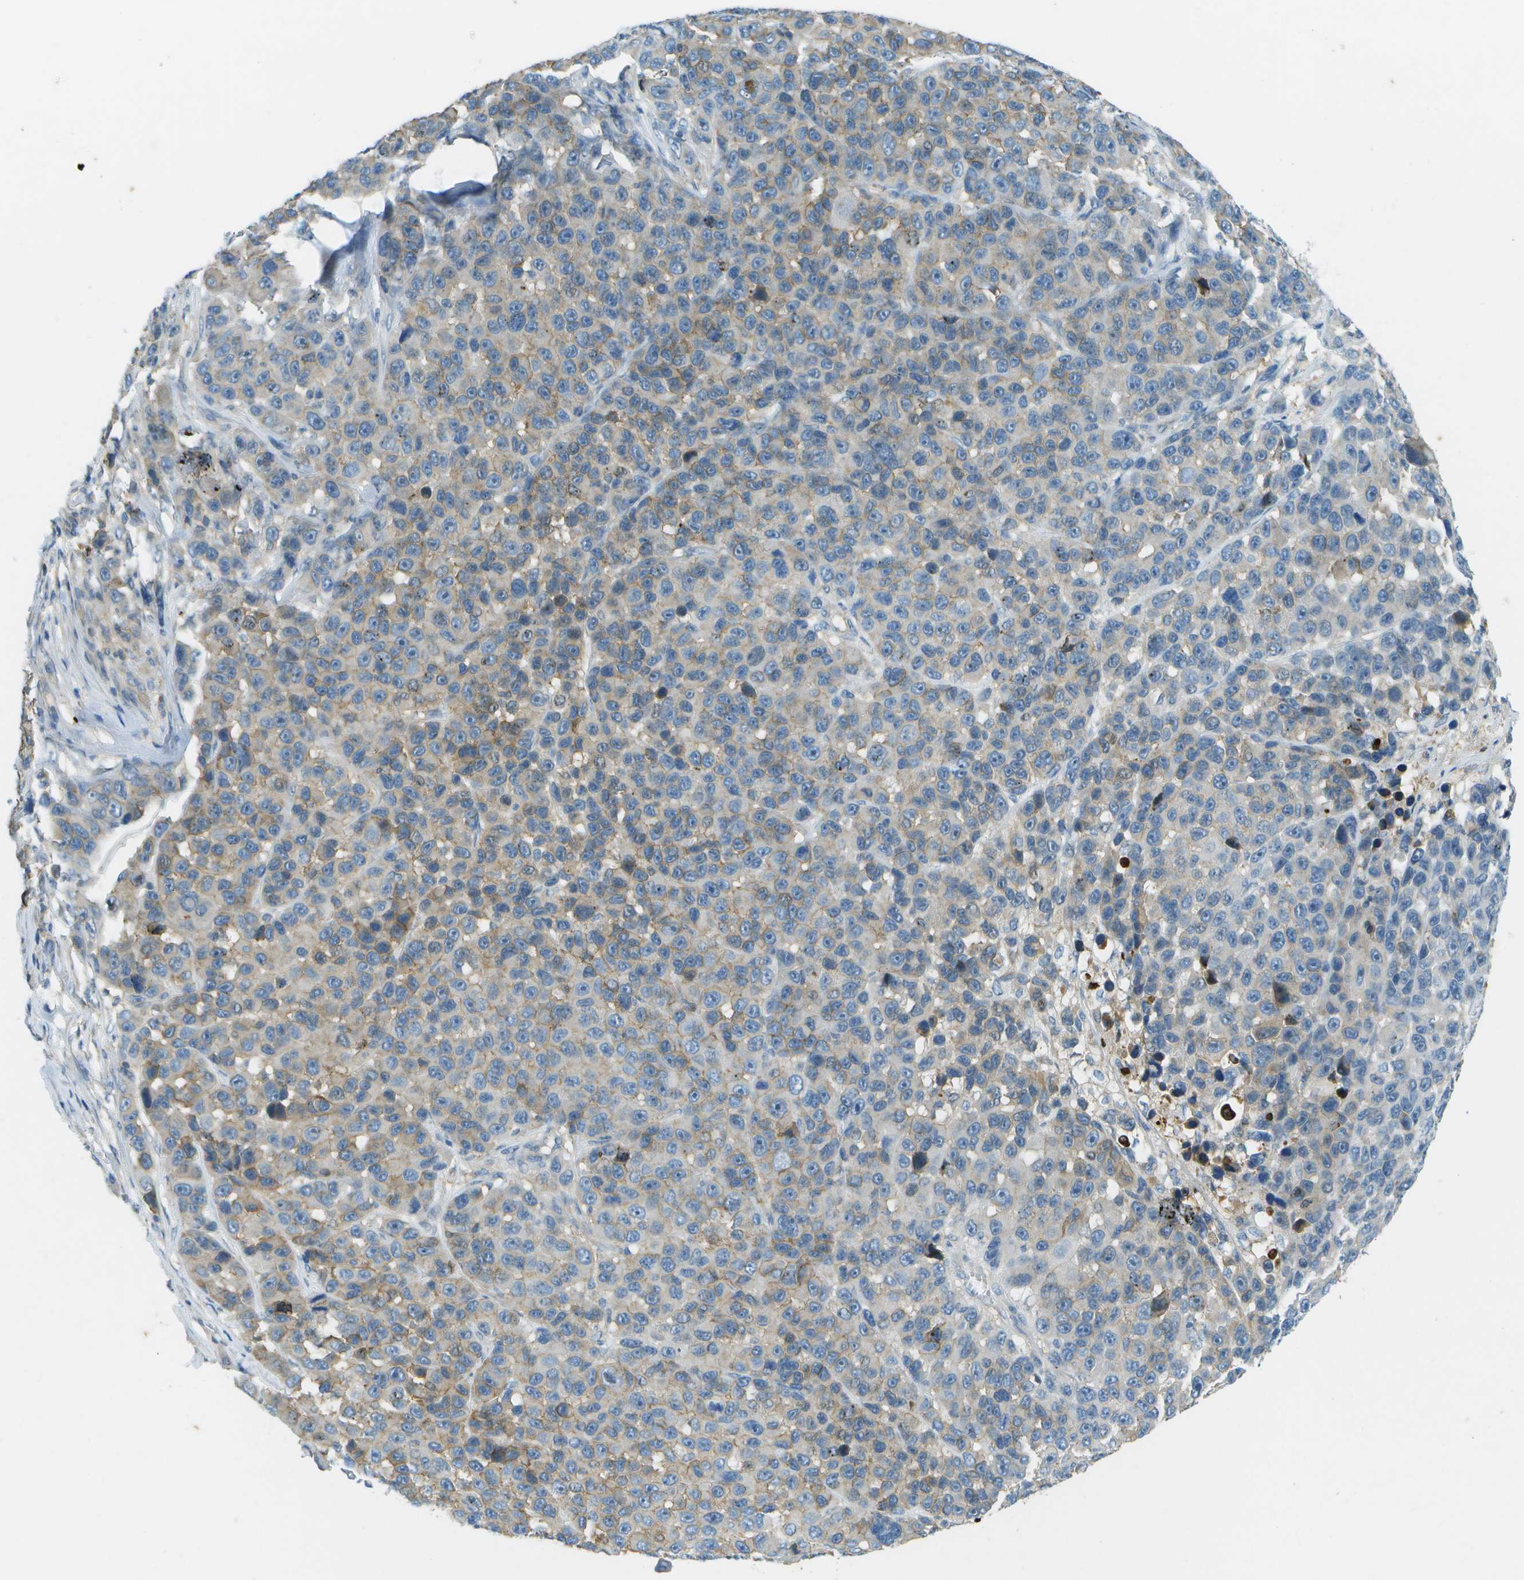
{"staining": {"intensity": "moderate", "quantity": "<25%", "location": "cytoplasmic/membranous"}, "tissue": "melanoma", "cell_type": "Tumor cells", "image_type": "cancer", "snomed": [{"axis": "morphology", "description": "Malignant melanoma, NOS"}, {"axis": "topography", "description": "Skin"}], "caption": "This is an image of immunohistochemistry (IHC) staining of malignant melanoma, which shows moderate staining in the cytoplasmic/membranous of tumor cells.", "gene": "LRRC66", "patient": {"sex": "male", "age": 53}}